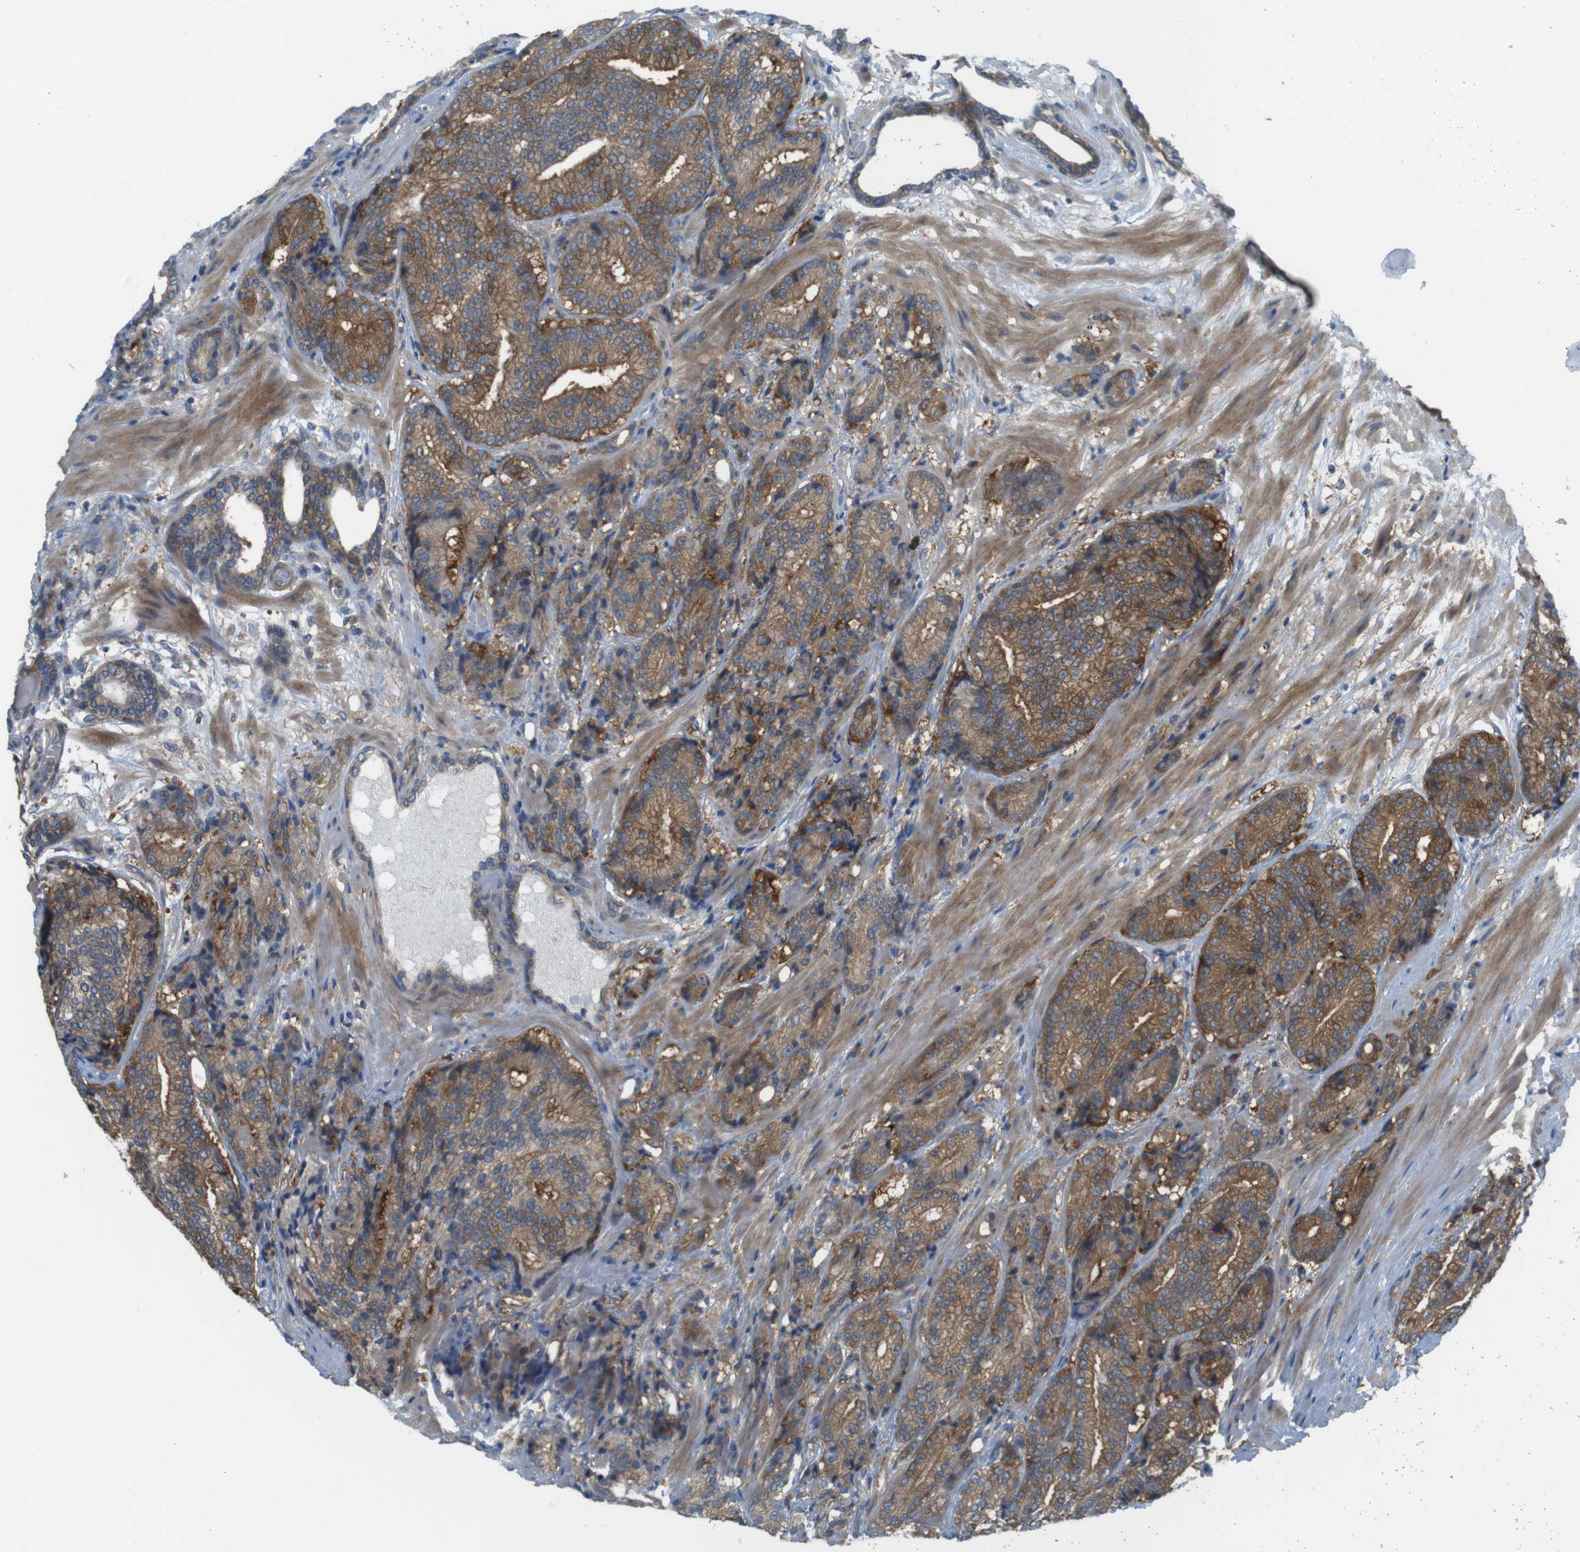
{"staining": {"intensity": "moderate", "quantity": ">75%", "location": "cytoplasmic/membranous"}, "tissue": "prostate cancer", "cell_type": "Tumor cells", "image_type": "cancer", "snomed": [{"axis": "morphology", "description": "Adenocarcinoma, High grade"}, {"axis": "topography", "description": "Prostate"}], "caption": "About >75% of tumor cells in adenocarcinoma (high-grade) (prostate) reveal moderate cytoplasmic/membranous protein staining as visualized by brown immunohistochemical staining.", "gene": "MTHFD1", "patient": {"sex": "male", "age": 61}}